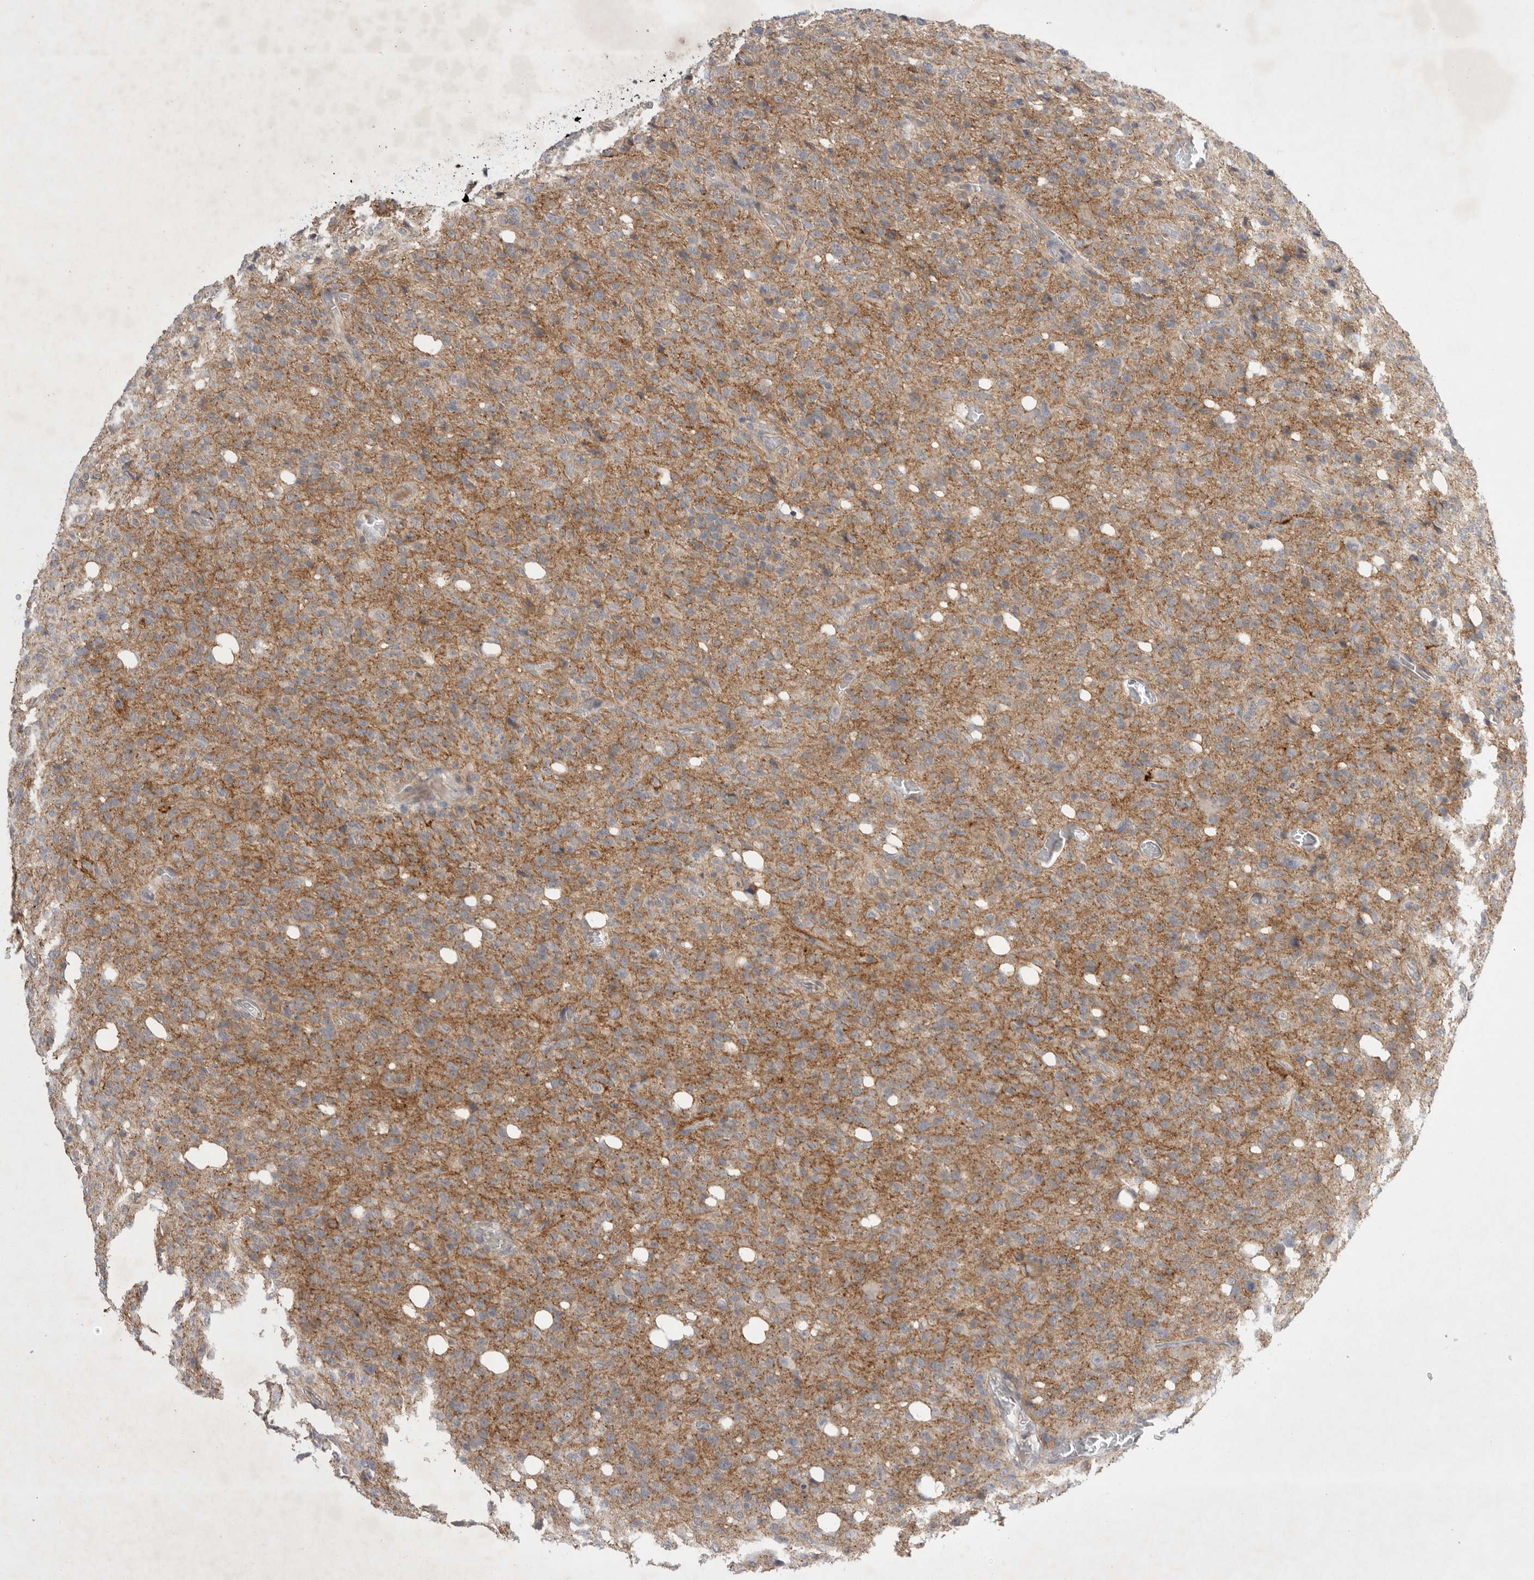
{"staining": {"intensity": "moderate", "quantity": "25%-75%", "location": "cytoplasmic/membranous"}, "tissue": "glioma", "cell_type": "Tumor cells", "image_type": "cancer", "snomed": [{"axis": "morphology", "description": "Glioma, malignant, High grade"}, {"axis": "topography", "description": "Brain"}], "caption": "Protein analysis of glioma tissue reveals moderate cytoplasmic/membranous expression in approximately 25%-75% of tumor cells. Nuclei are stained in blue.", "gene": "NRCAM", "patient": {"sex": "female", "age": 57}}